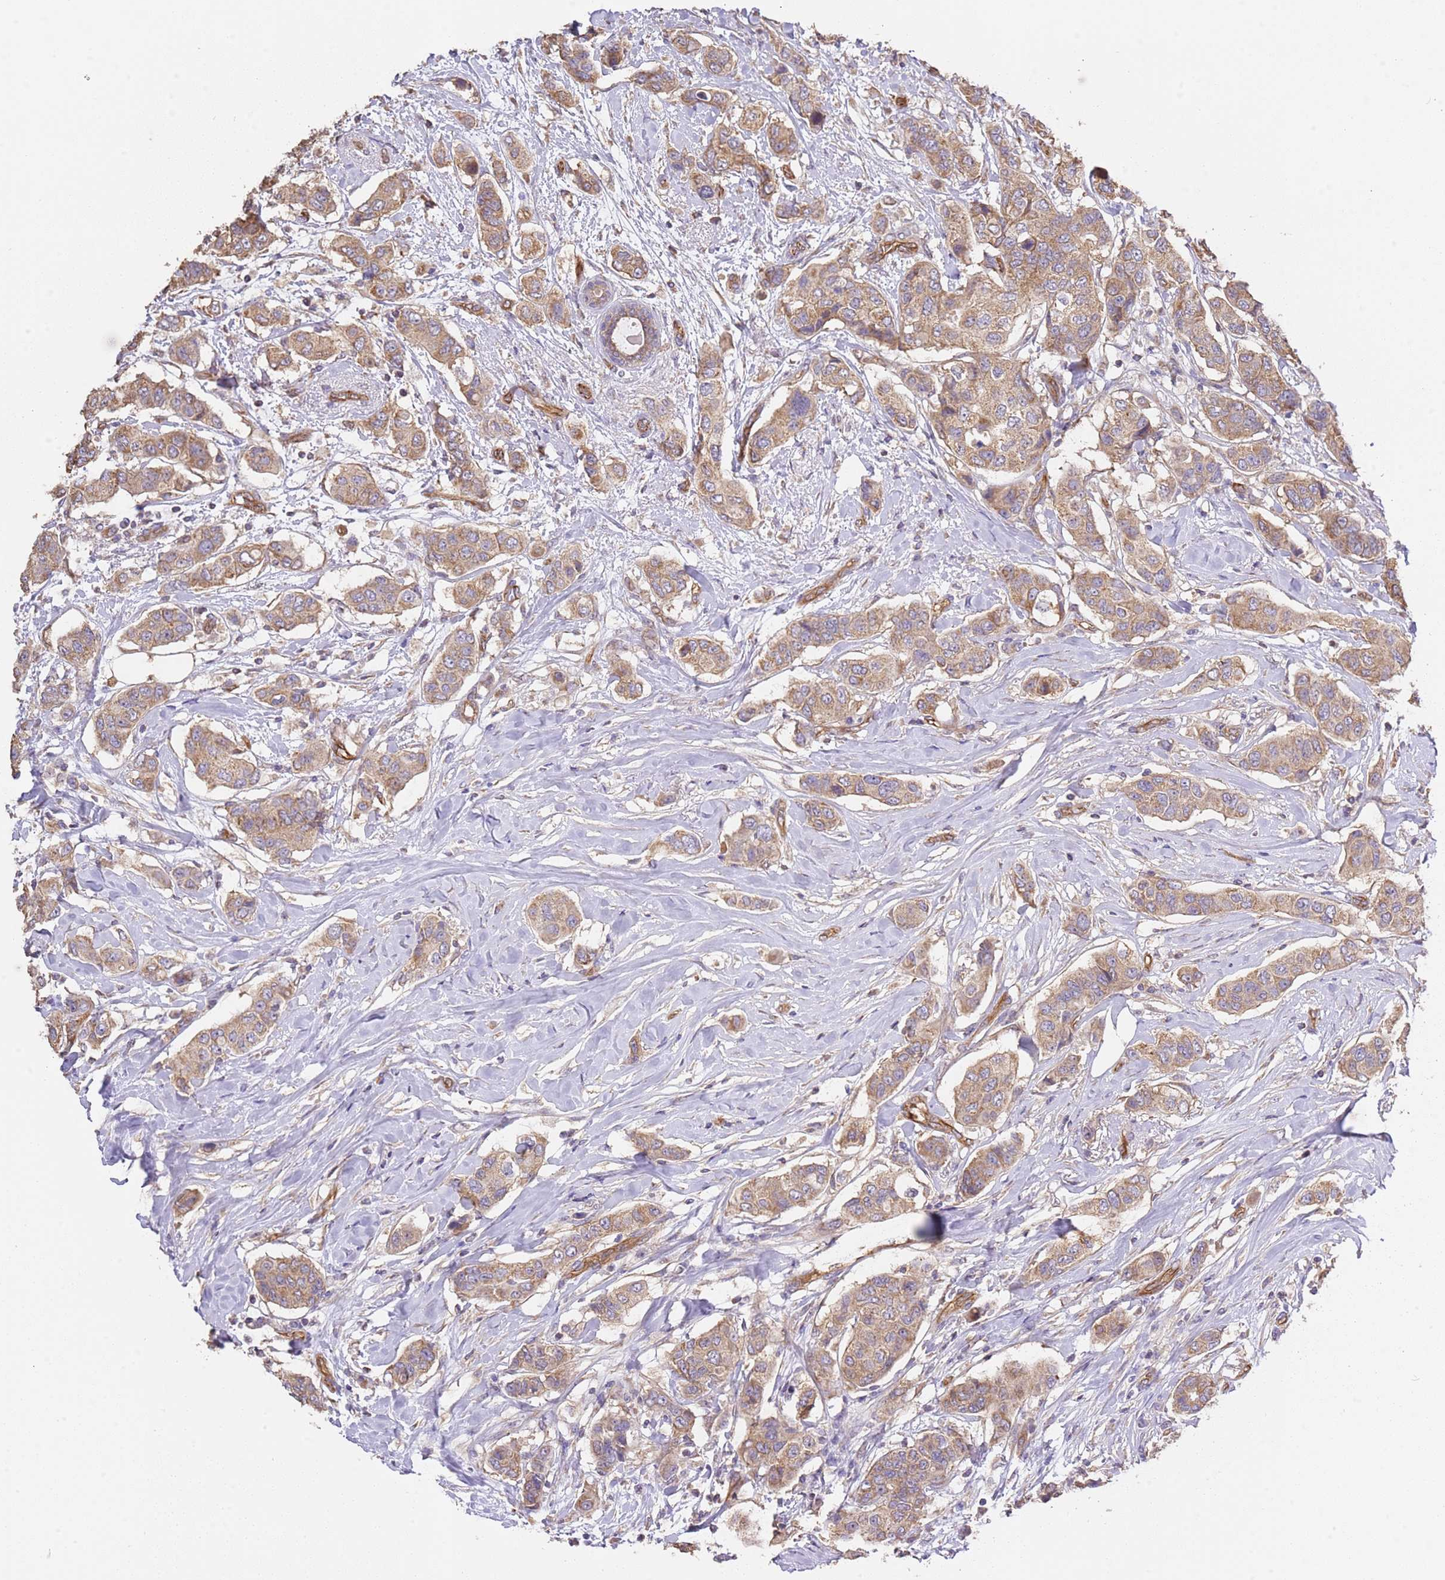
{"staining": {"intensity": "moderate", "quantity": ">75%", "location": "cytoplasmic/membranous"}, "tissue": "breast cancer", "cell_type": "Tumor cells", "image_type": "cancer", "snomed": [{"axis": "morphology", "description": "Lobular carcinoma"}, {"axis": "topography", "description": "Breast"}], "caption": "The histopathology image demonstrates a brown stain indicating the presence of a protein in the cytoplasmic/membranous of tumor cells in breast cancer.", "gene": "DOCK9", "patient": {"sex": "female", "age": 51}}